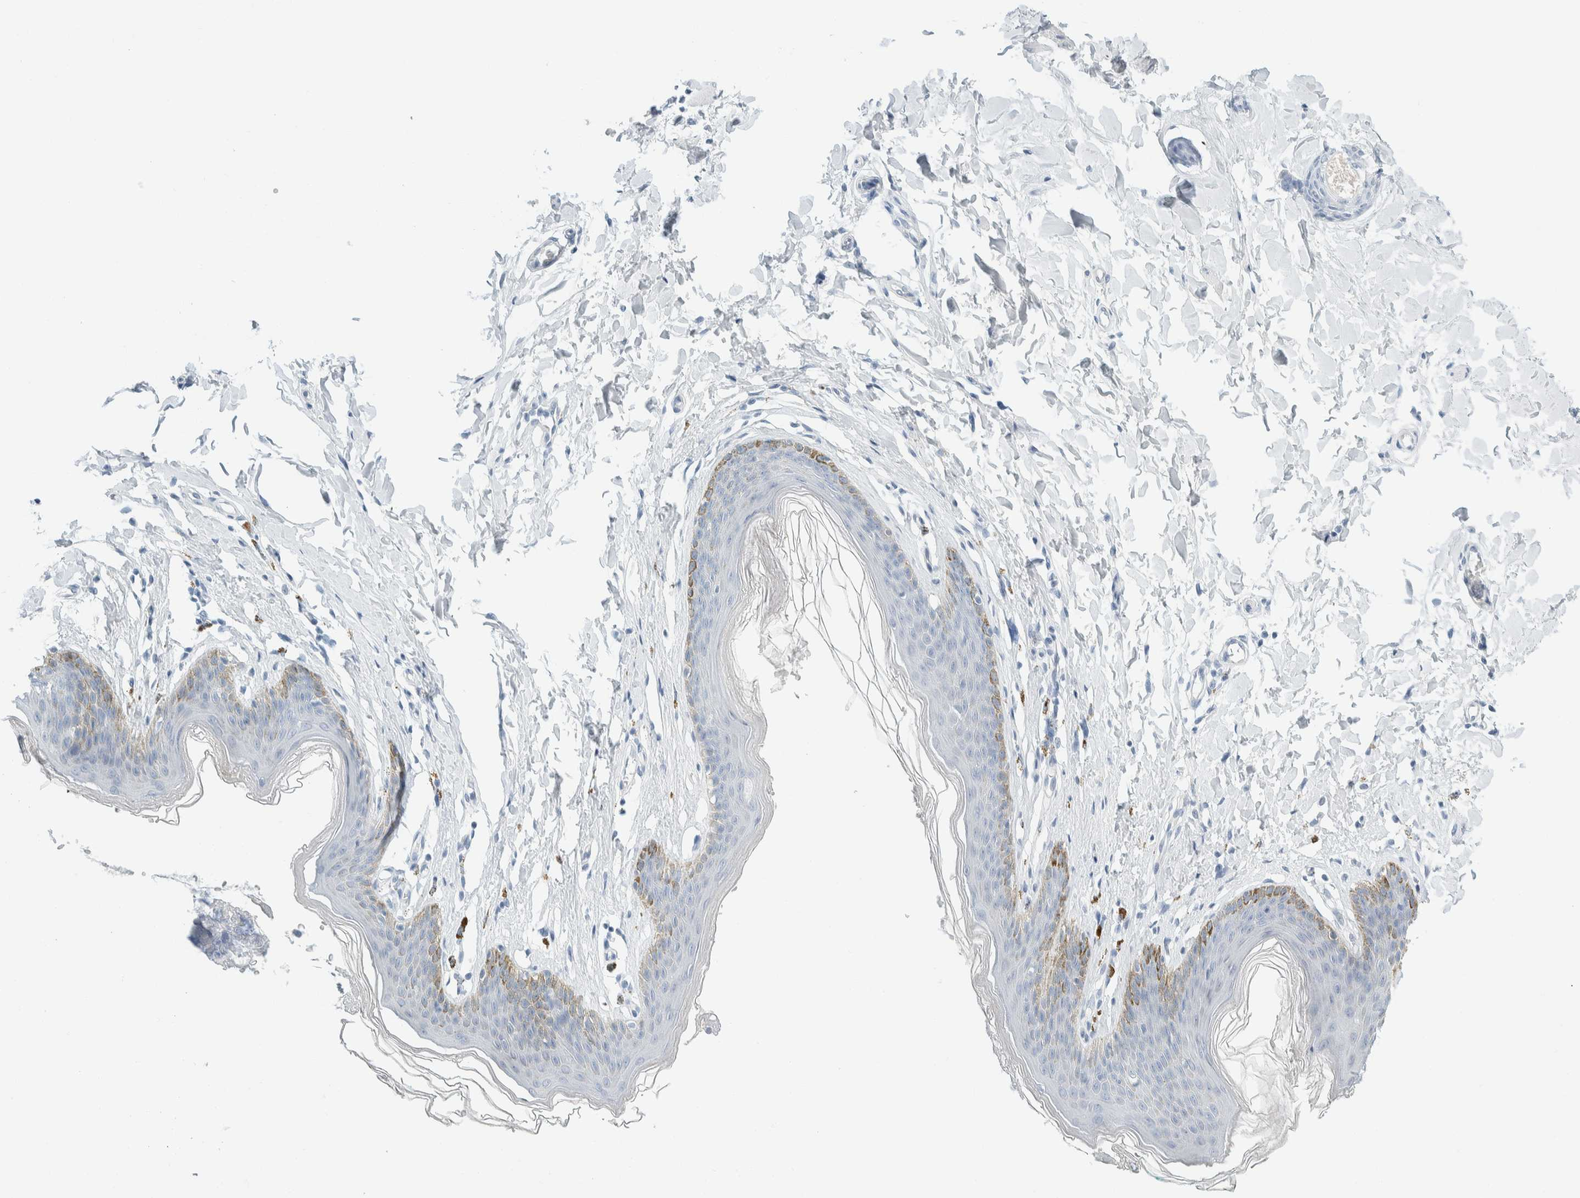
{"staining": {"intensity": "moderate", "quantity": "<25%", "location": "cytoplasmic/membranous"}, "tissue": "skin", "cell_type": "Epidermal cells", "image_type": "normal", "snomed": [{"axis": "morphology", "description": "Normal tissue, NOS"}, {"axis": "topography", "description": "Vulva"}], "caption": "Brown immunohistochemical staining in unremarkable skin exhibits moderate cytoplasmic/membranous positivity in about <25% of epidermal cells. Using DAB (3,3'-diaminobenzidine) (brown) and hematoxylin (blue) stains, captured at high magnification using brightfield microscopy.", "gene": "ARHGAP27", "patient": {"sex": "female", "age": 66}}